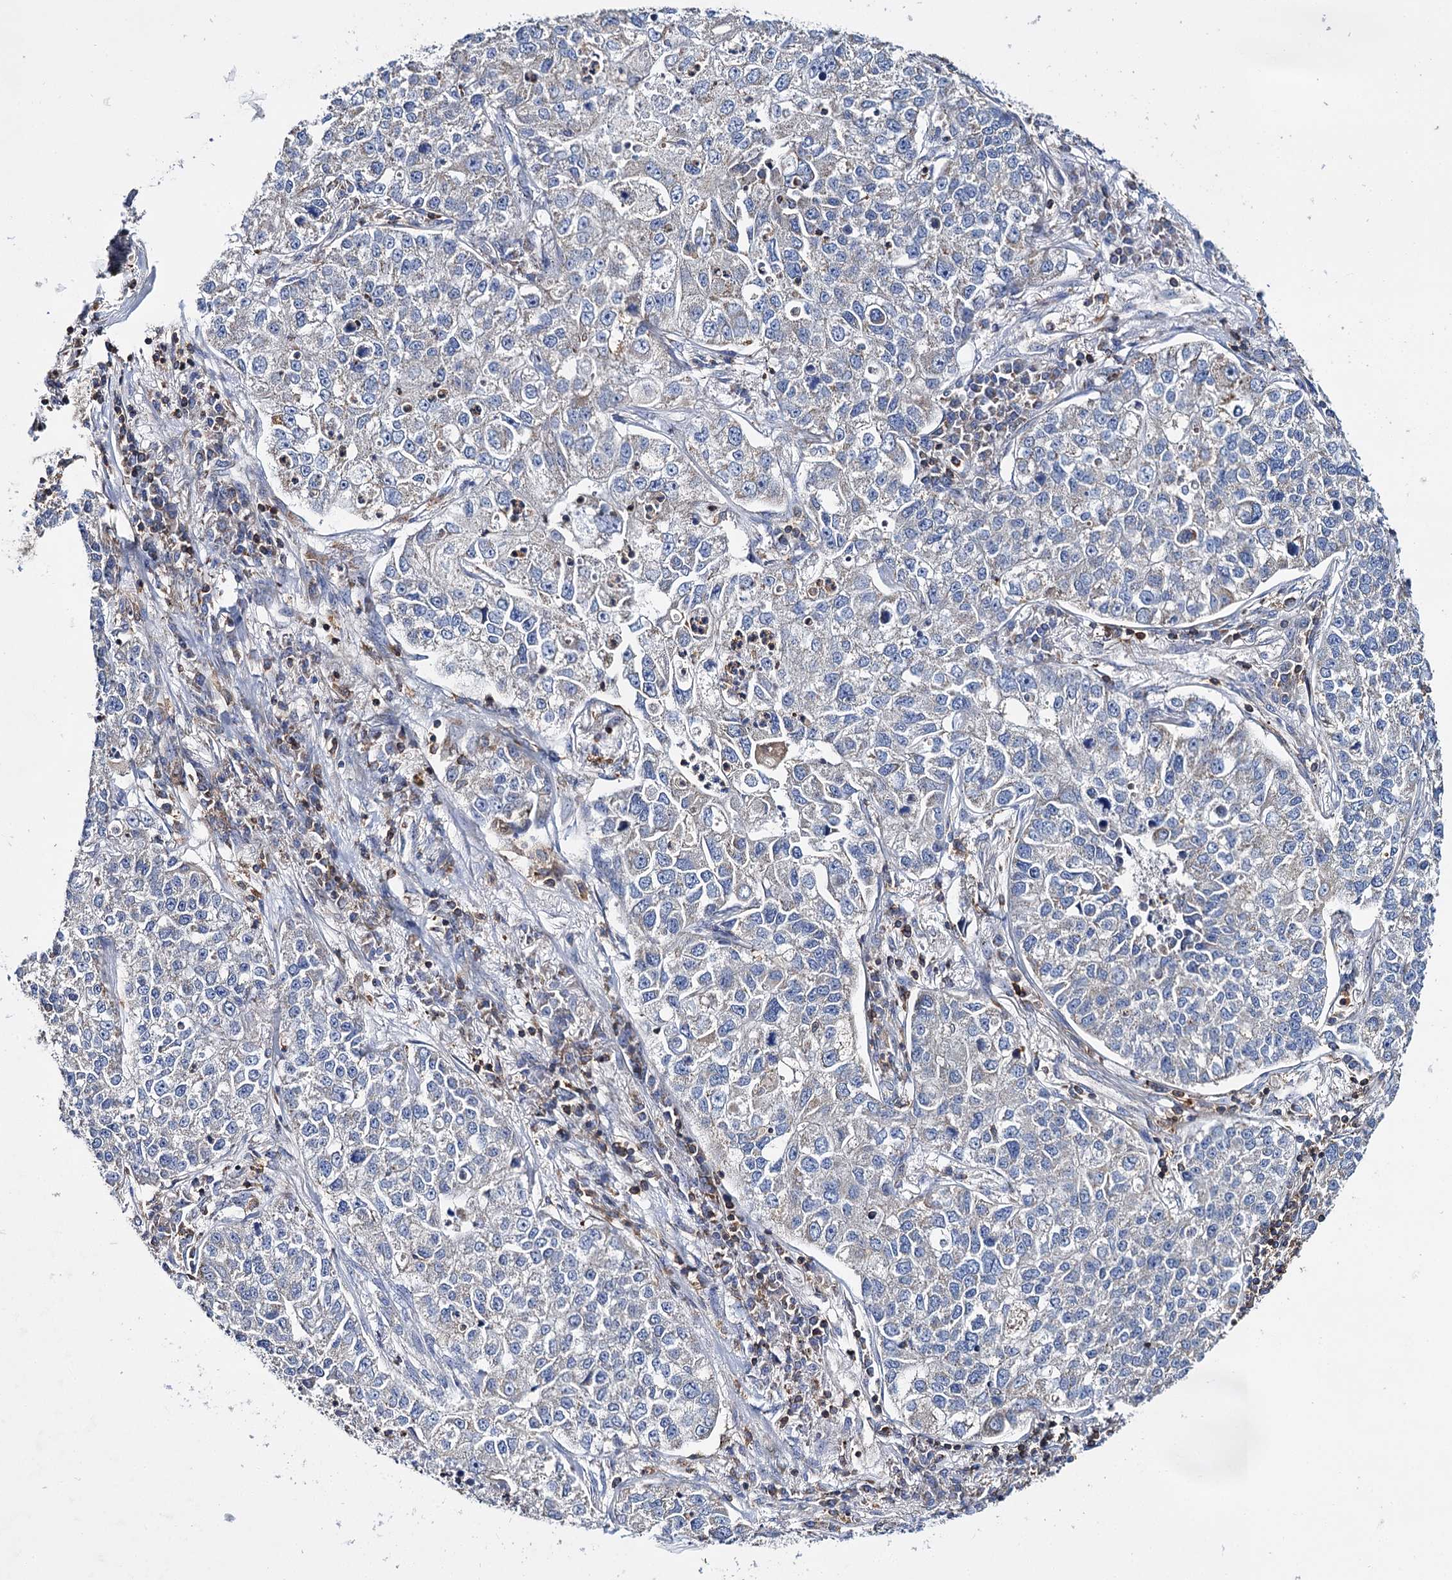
{"staining": {"intensity": "negative", "quantity": "none", "location": "none"}, "tissue": "lung cancer", "cell_type": "Tumor cells", "image_type": "cancer", "snomed": [{"axis": "morphology", "description": "Adenocarcinoma, NOS"}, {"axis": "topography", "description": "Lung"}], "caption": "DAB (3,3'-diaminobenzidine) immunohistochemical staining of human lung cancer (adenocarcinoma) shows no significant staining in tumor cells.", "gene": "UBASH3B", "patient": {"sex": "male", "age": 49}}